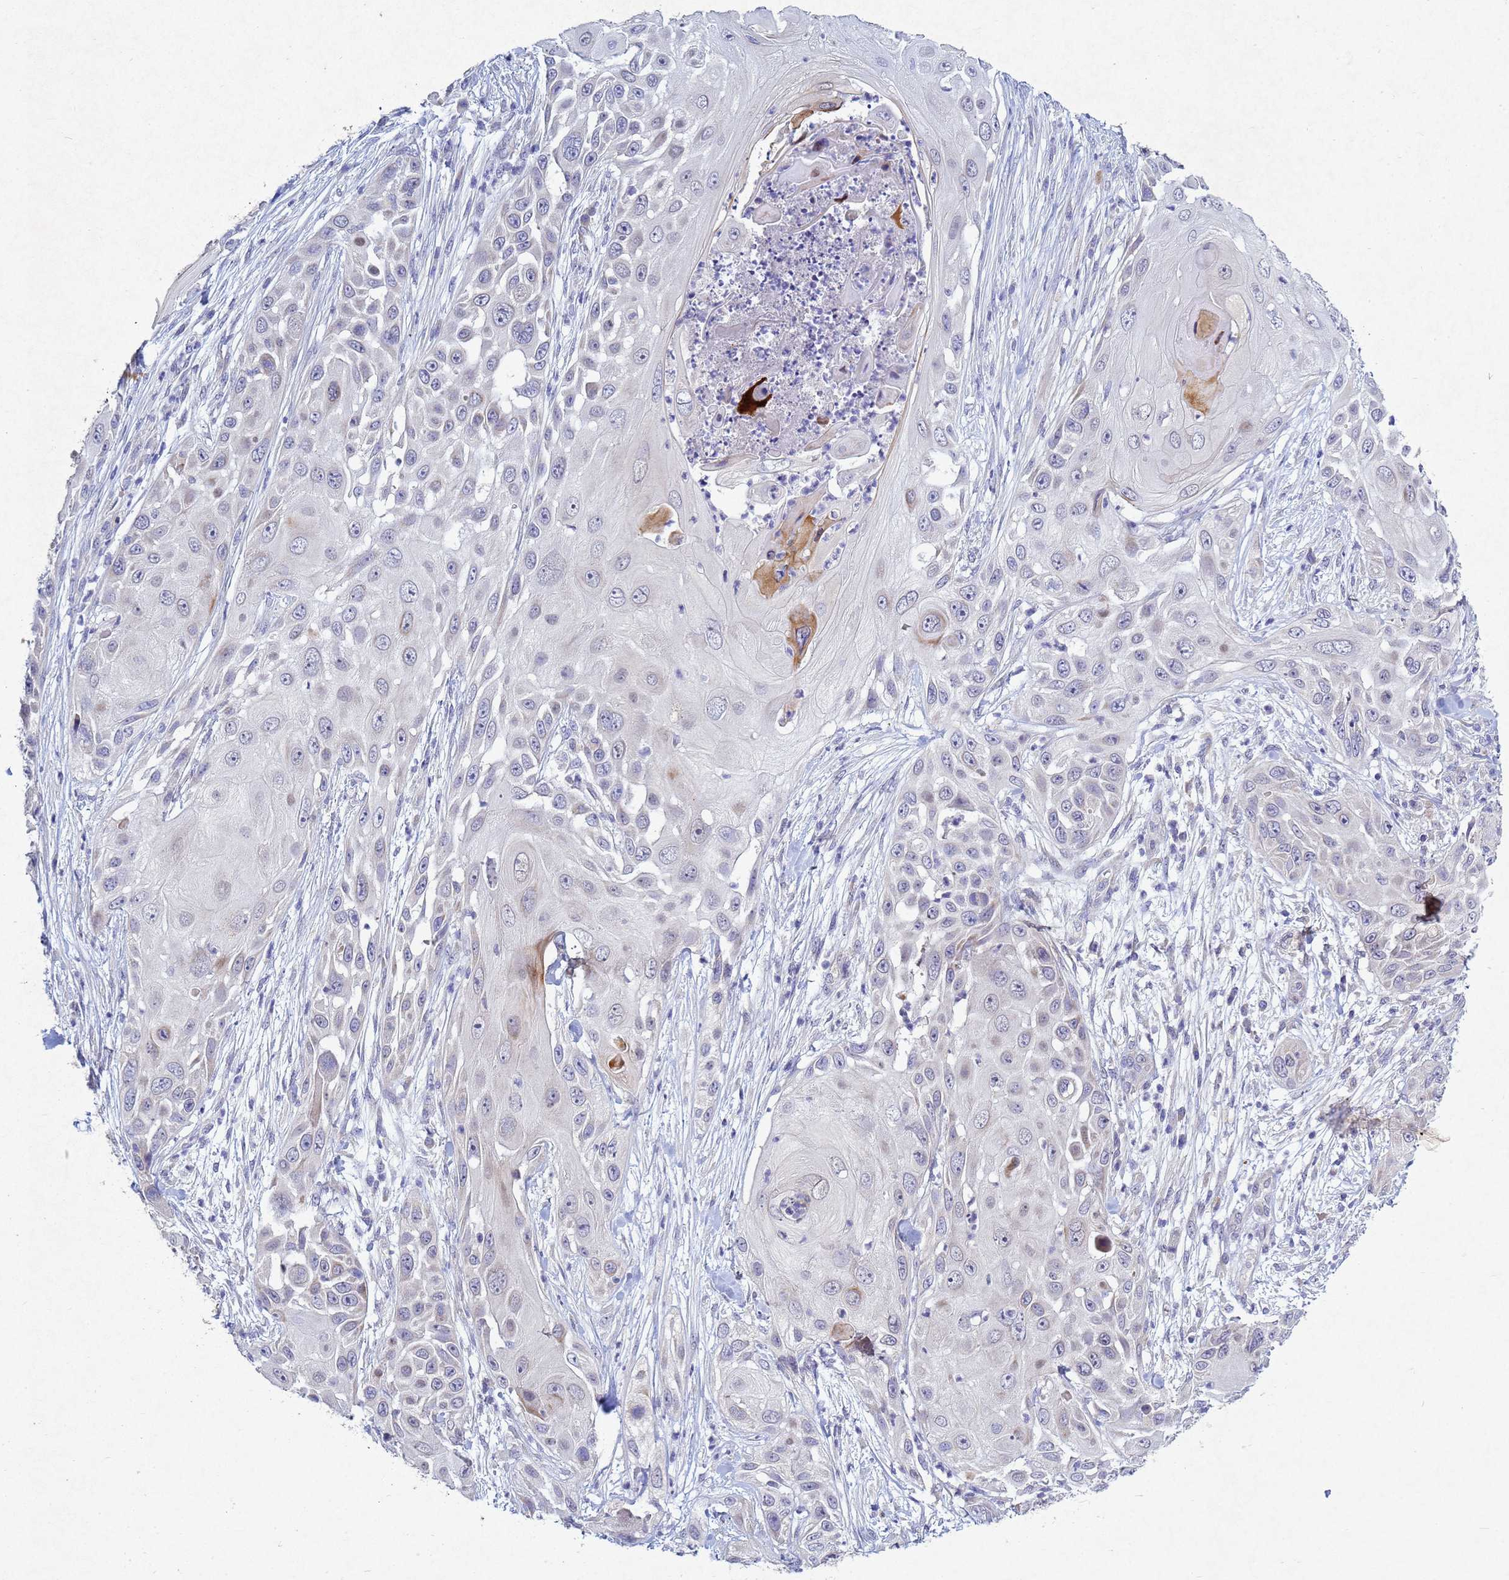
{"staining": {"intensity": "negative", "quantity": "none", "location": "none"}, "tissue": "skin cancer", "cell_type": "Tumor cells", "image_type": "cancer", "snomed": [{"axis": "morphology", "description": "Squamous cell carcinoma, NOS"}, {"axis": "topography", "description": "Skin"}], "caption": "An image of human skin cancer (squamous cell carcinoma) is negative for staining in tumor cells. (DAB (3,3'-diaminobenzidine) immunohistochemistry visualized using brightfield microscopy, high magnification).", "gene": "TNPO2", "patient": {"sex": "female", "age": 44}}